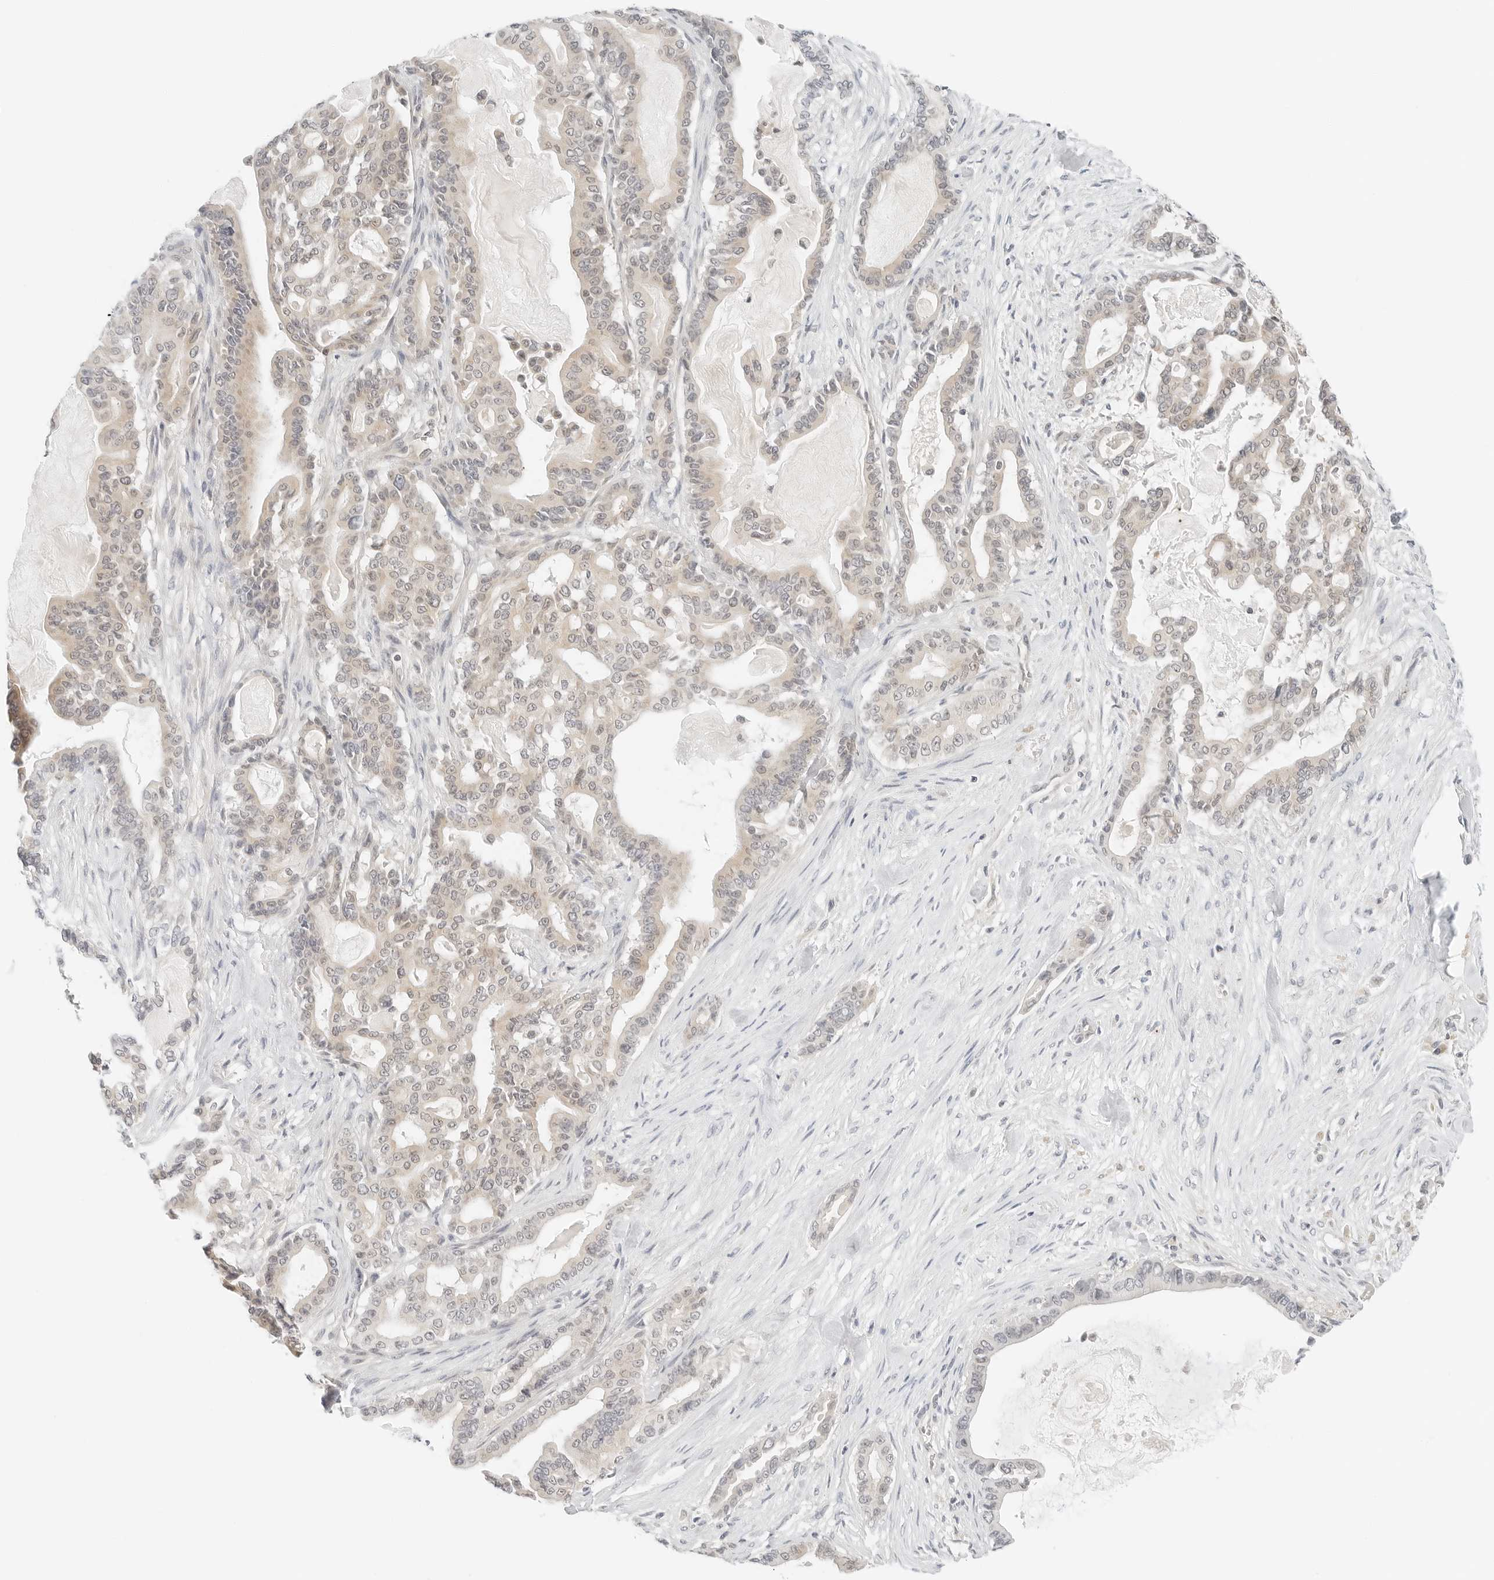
{"staining": {"intensity": "weak", "quantity": ">75%", "location": "cytoplasmic/membranous,nuclear"}, "tissue": "pancreatic cancer", "cell_type": "Tumor cells", "image_type": "cancer", "snomed": [{"axis": "morphology", "description": "Adenocarcinoma, NOS"}, {"axis": "topography", "description": "Pancreas"}], "caption": "Approximately >75% of tumor cells in pancreatic cancer exhibit weak cytoplasmic/membranous and nuclear protein expression as visualized by brown immunohistochemical staining.", "gene": "IQCC", "patient": {"sex": "male", "age": 63}}